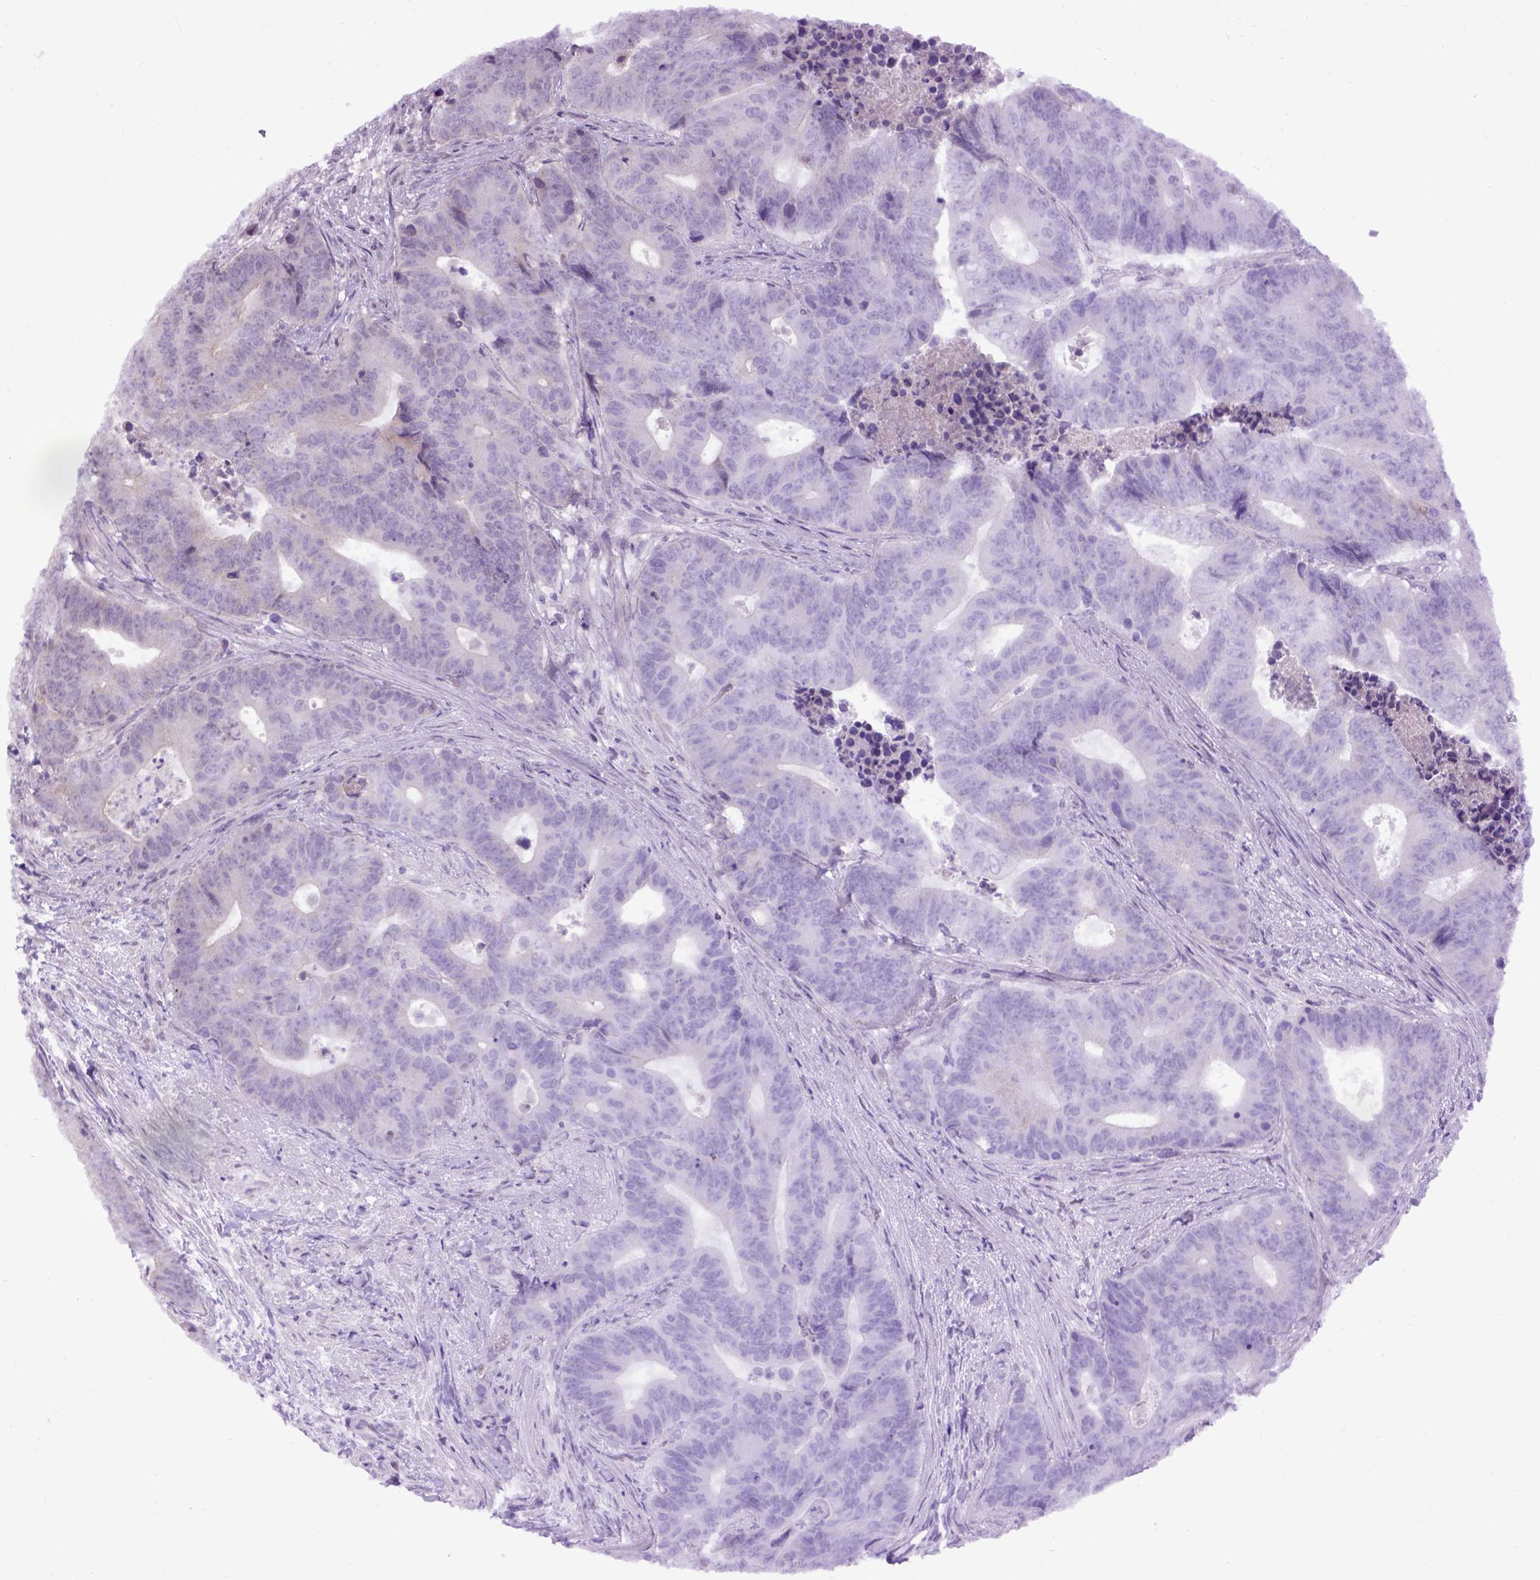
{"staining": {"intensity": "negative", "quantity": "none", "location": "none"}, "tissue": "colorectal cancer", "cell_type": "Tumor cells", "image_type": "cancer", "snomed": [{"axis": "morphology", "description": "Adenocarcinoma, NOS"}, {"axis": "topography", "description": "Colon"}], "caption": "Immunohistochemical staining of colorectal cancer displays no significant staining in tumor cells. Nuclei are stained in blue.", "gene": "EMILIN3", "patient": {"sex": "female", "age": 48}}